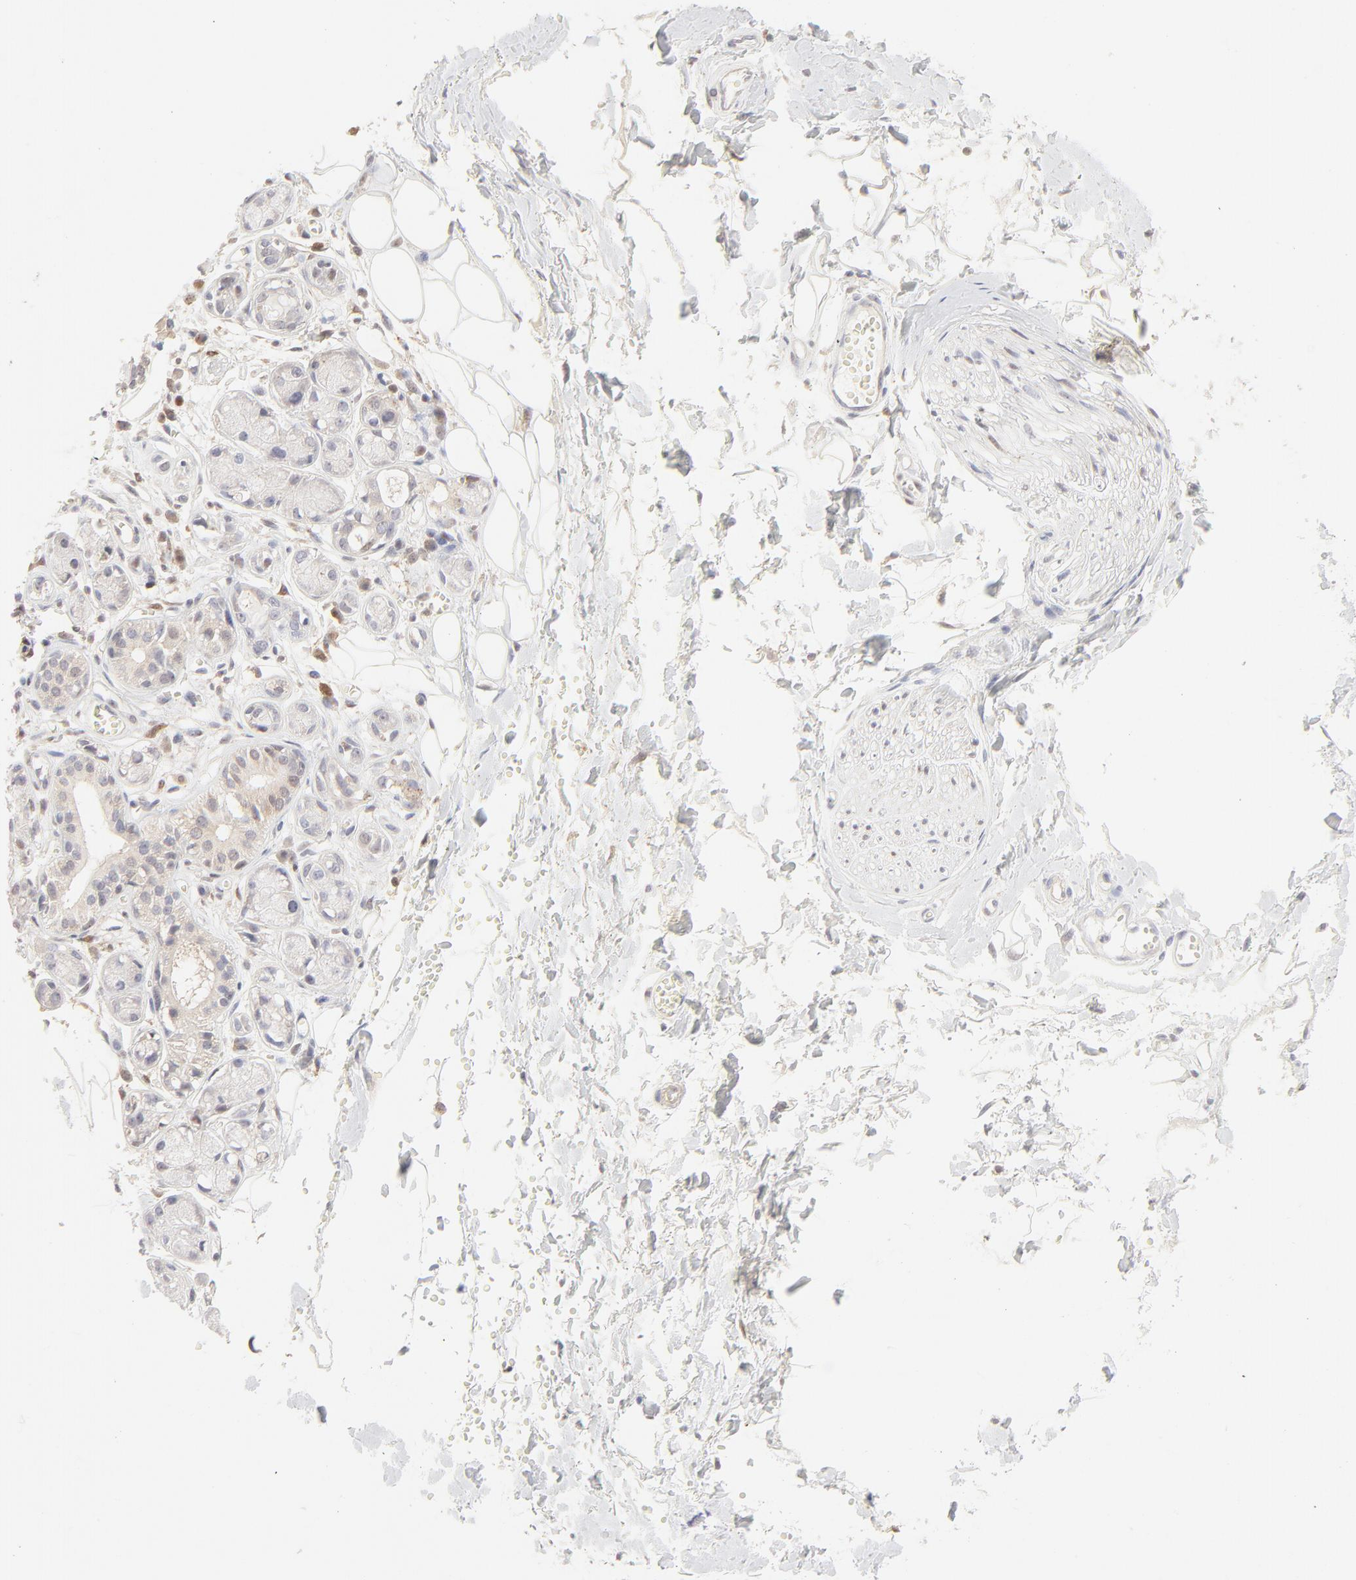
{"staining": {"intensity": "negative", "quantity": "none", "location": "none"}, "tissue": "adipose tissue", "cell_type": "Adipocytes", "image_type": "normal", "snomed": [{"axis": "morphology", "description": "Normal tissue, NOS"}, {"axis": "morphology", "description": "Inflammation, NOS"}, {"axis": "topography", "description": "Salivary gland"}, {"axis": "topography", "description": "Peripheral nerve tissue"}], "caption": "High power microscopy image of an immunohistochemistry image of benign adipose tissue, revealing no significant staining in adipocytes.", "gene": "CDK6", "patient": {"sex": "female", "age": 75}}